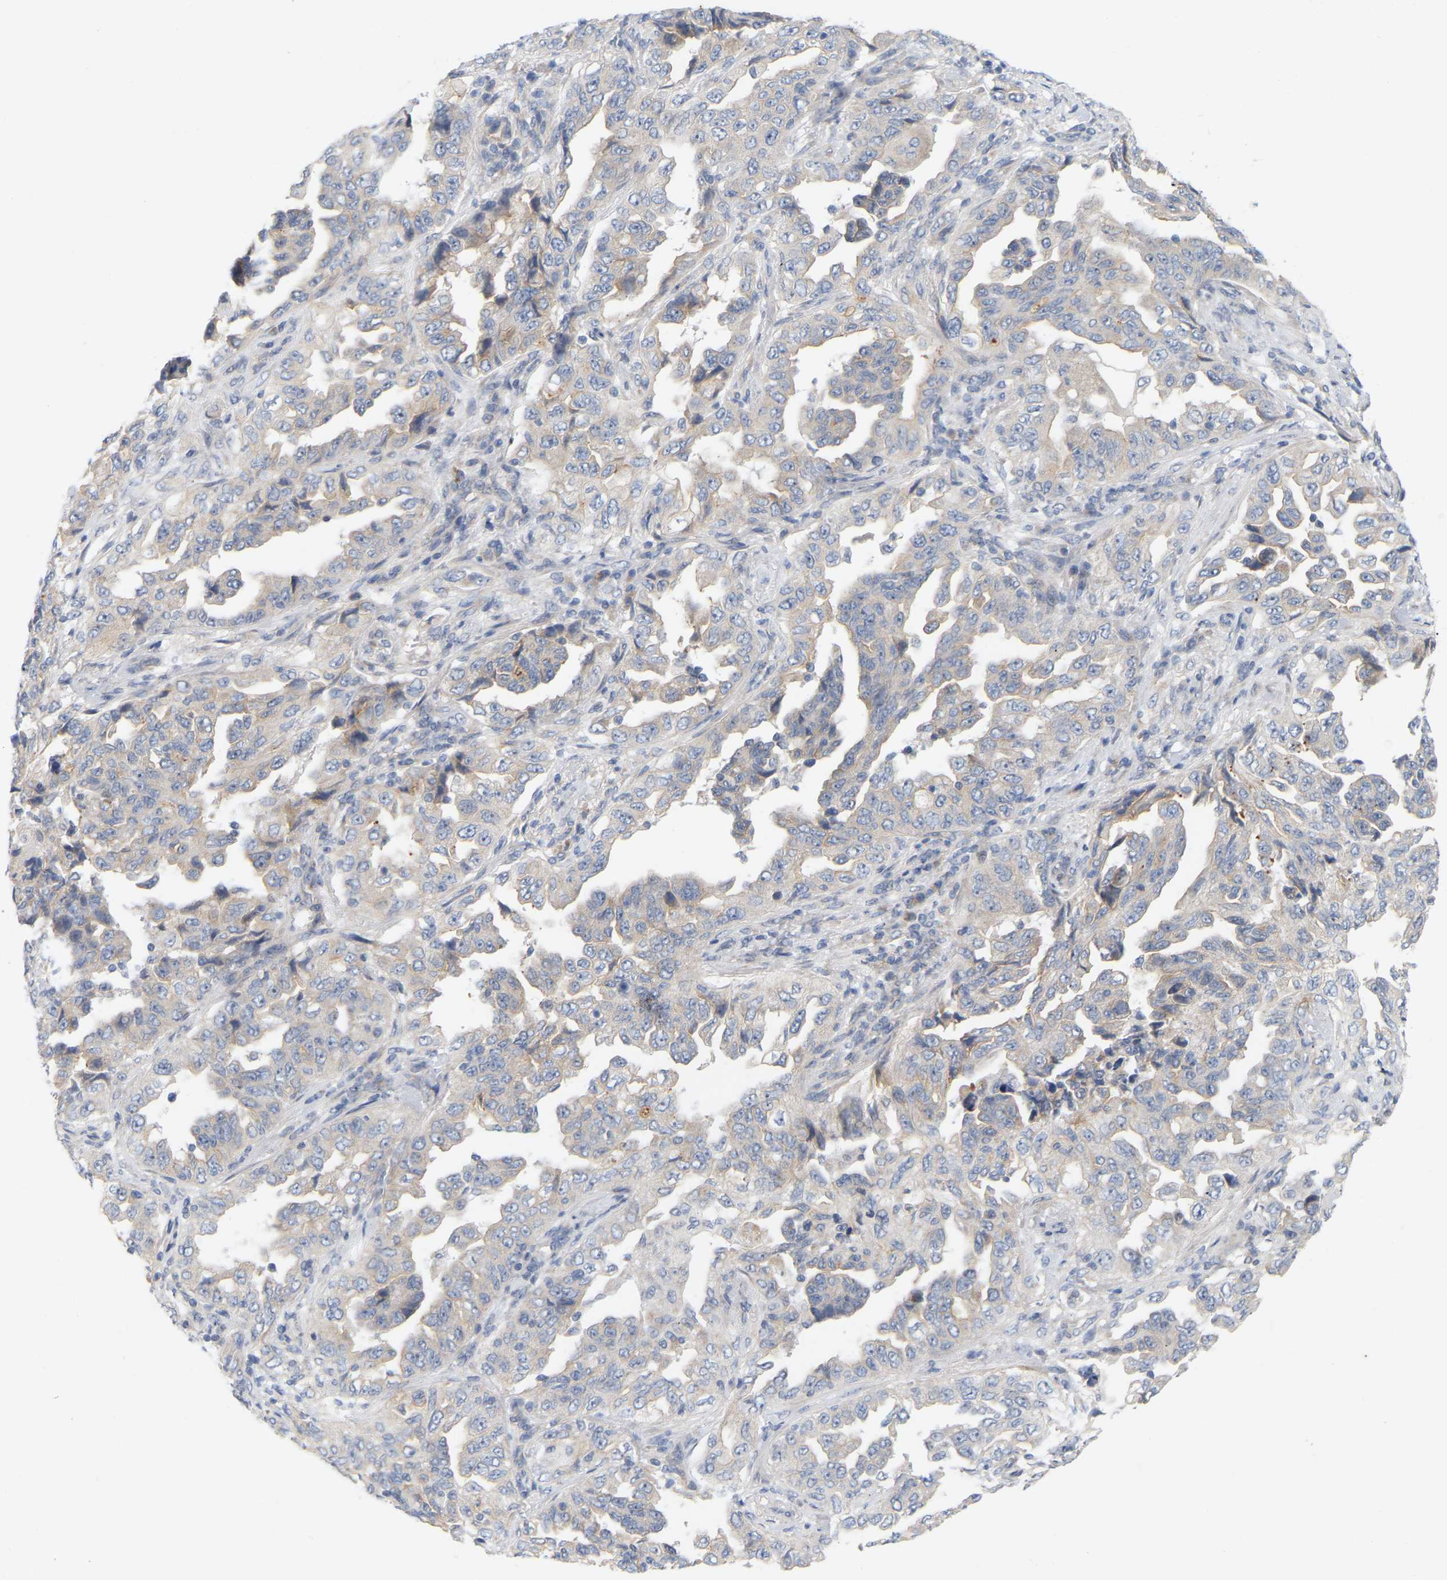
{"staining": {"intensity": "weak", "quantity": "<25%", "location": "cytoplasmic/membranous"}, "tissue": "lung cancer", "cell_type": "Tumor cells", "image_type": "cancer", "snomed": [{"axis": "morphology", "description": "Adenocarcinoma, NOS"}, {"axis": "topography", "description": "Lung"}], "caption": "Tumor cells show no significant protein expression in lung adenocarcinoma. The staining was performed using DAB to visualize the protein expression in brown, while the nuclei were stained in blue with hematoxylin (Magnification: 20x).", "gene": "MINDY4", "patient": {"sex": "female", "age": 51}}